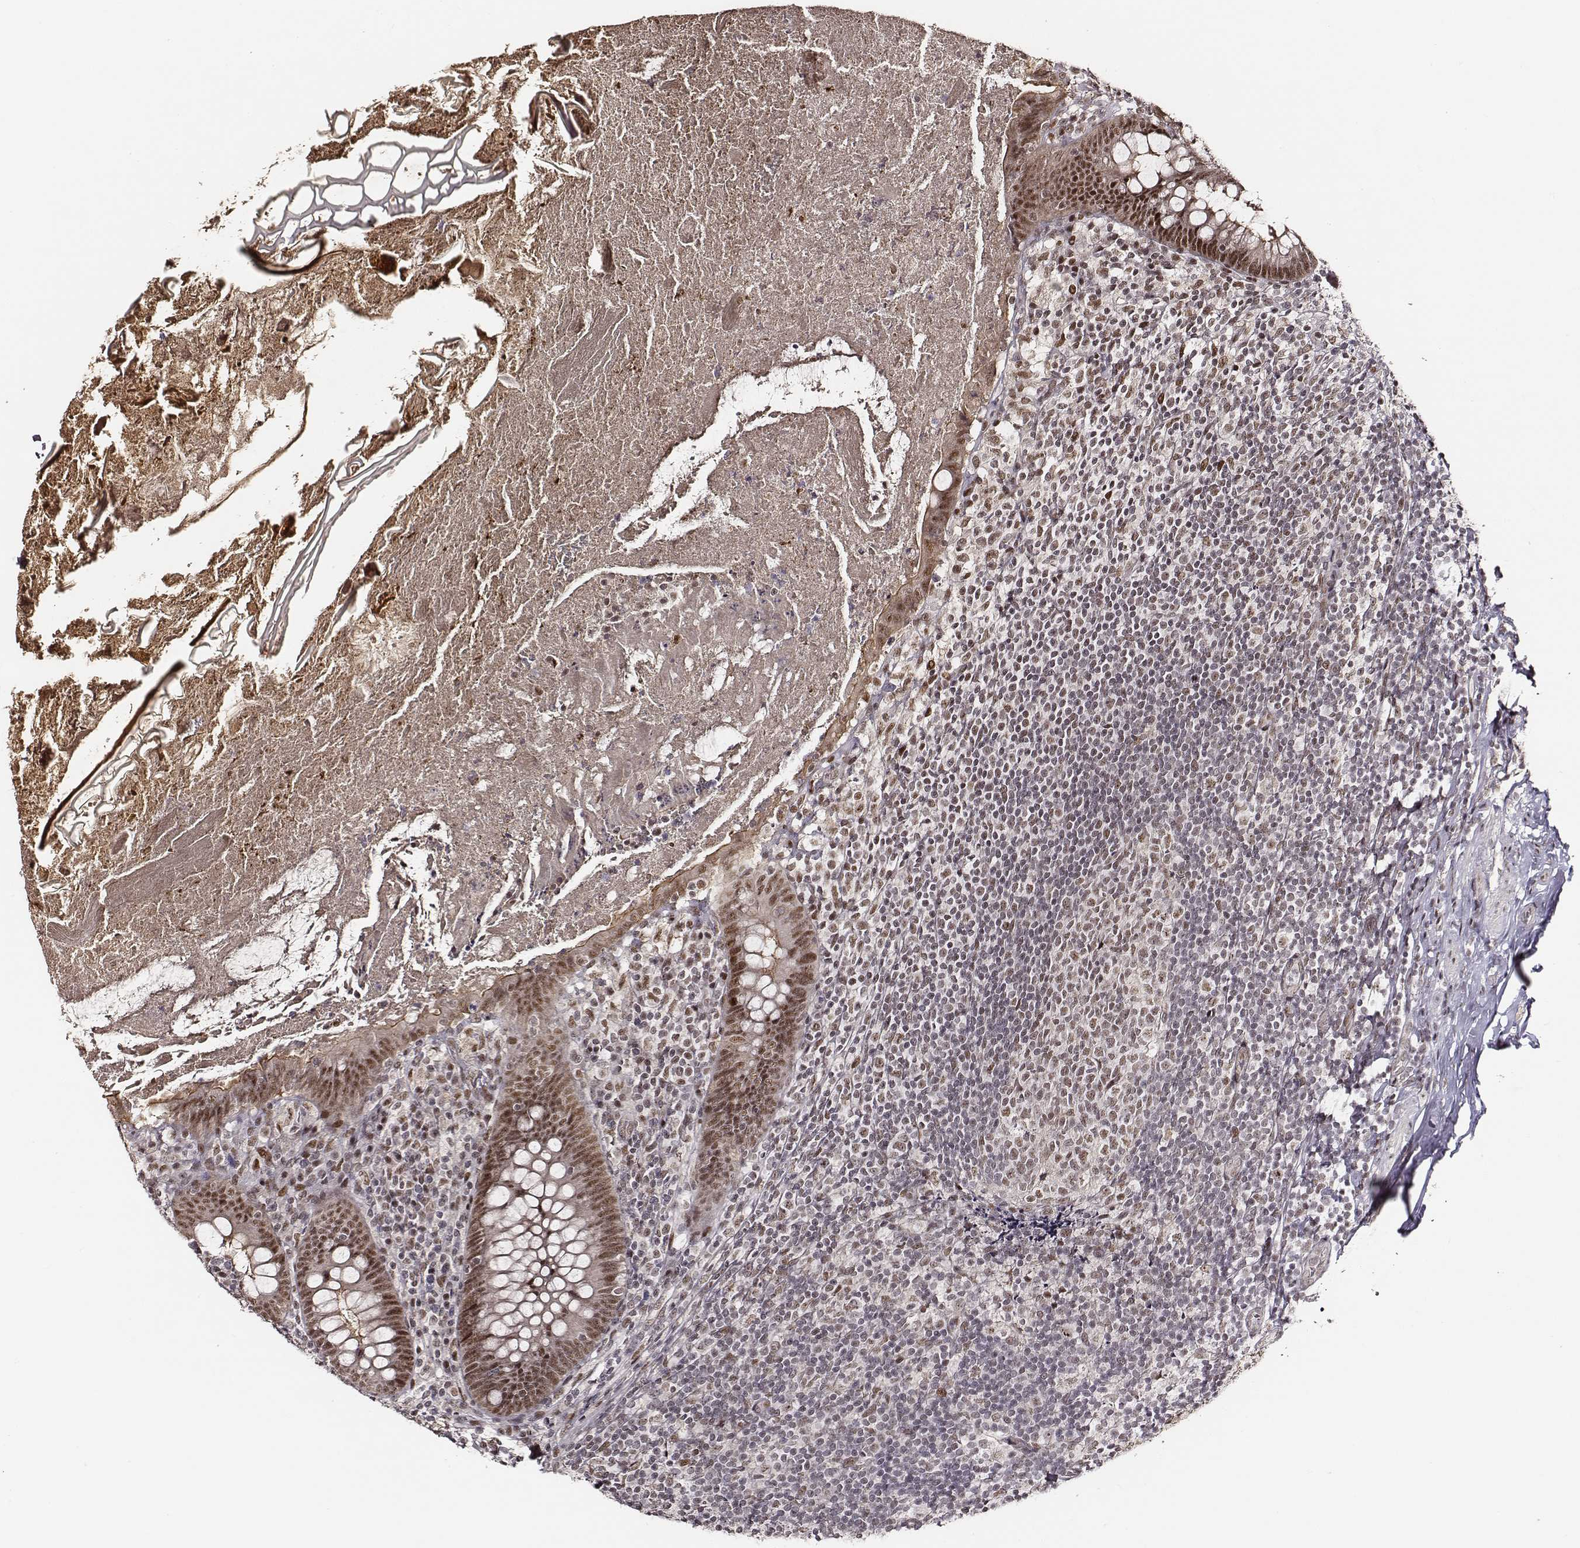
{"staining": {"intensity": "moderate", "quantity": ">75%", "location": "nuclear"}, "tissue": "appendix", "cell_type": "Glandular cells", "image_type": "normal", "snomed": [{"axis": "morphology", "description": "Normal tissue, NOS"}, {"axis": "topography", "description": "Appendix"}], "caption": "Appendix stained for a protein (brown) demonstrates moderate nuclear positive positivity in about >75% of glandular cells.", "gene": "PPARA", "patient": {"sex": "male", "age": 47}}